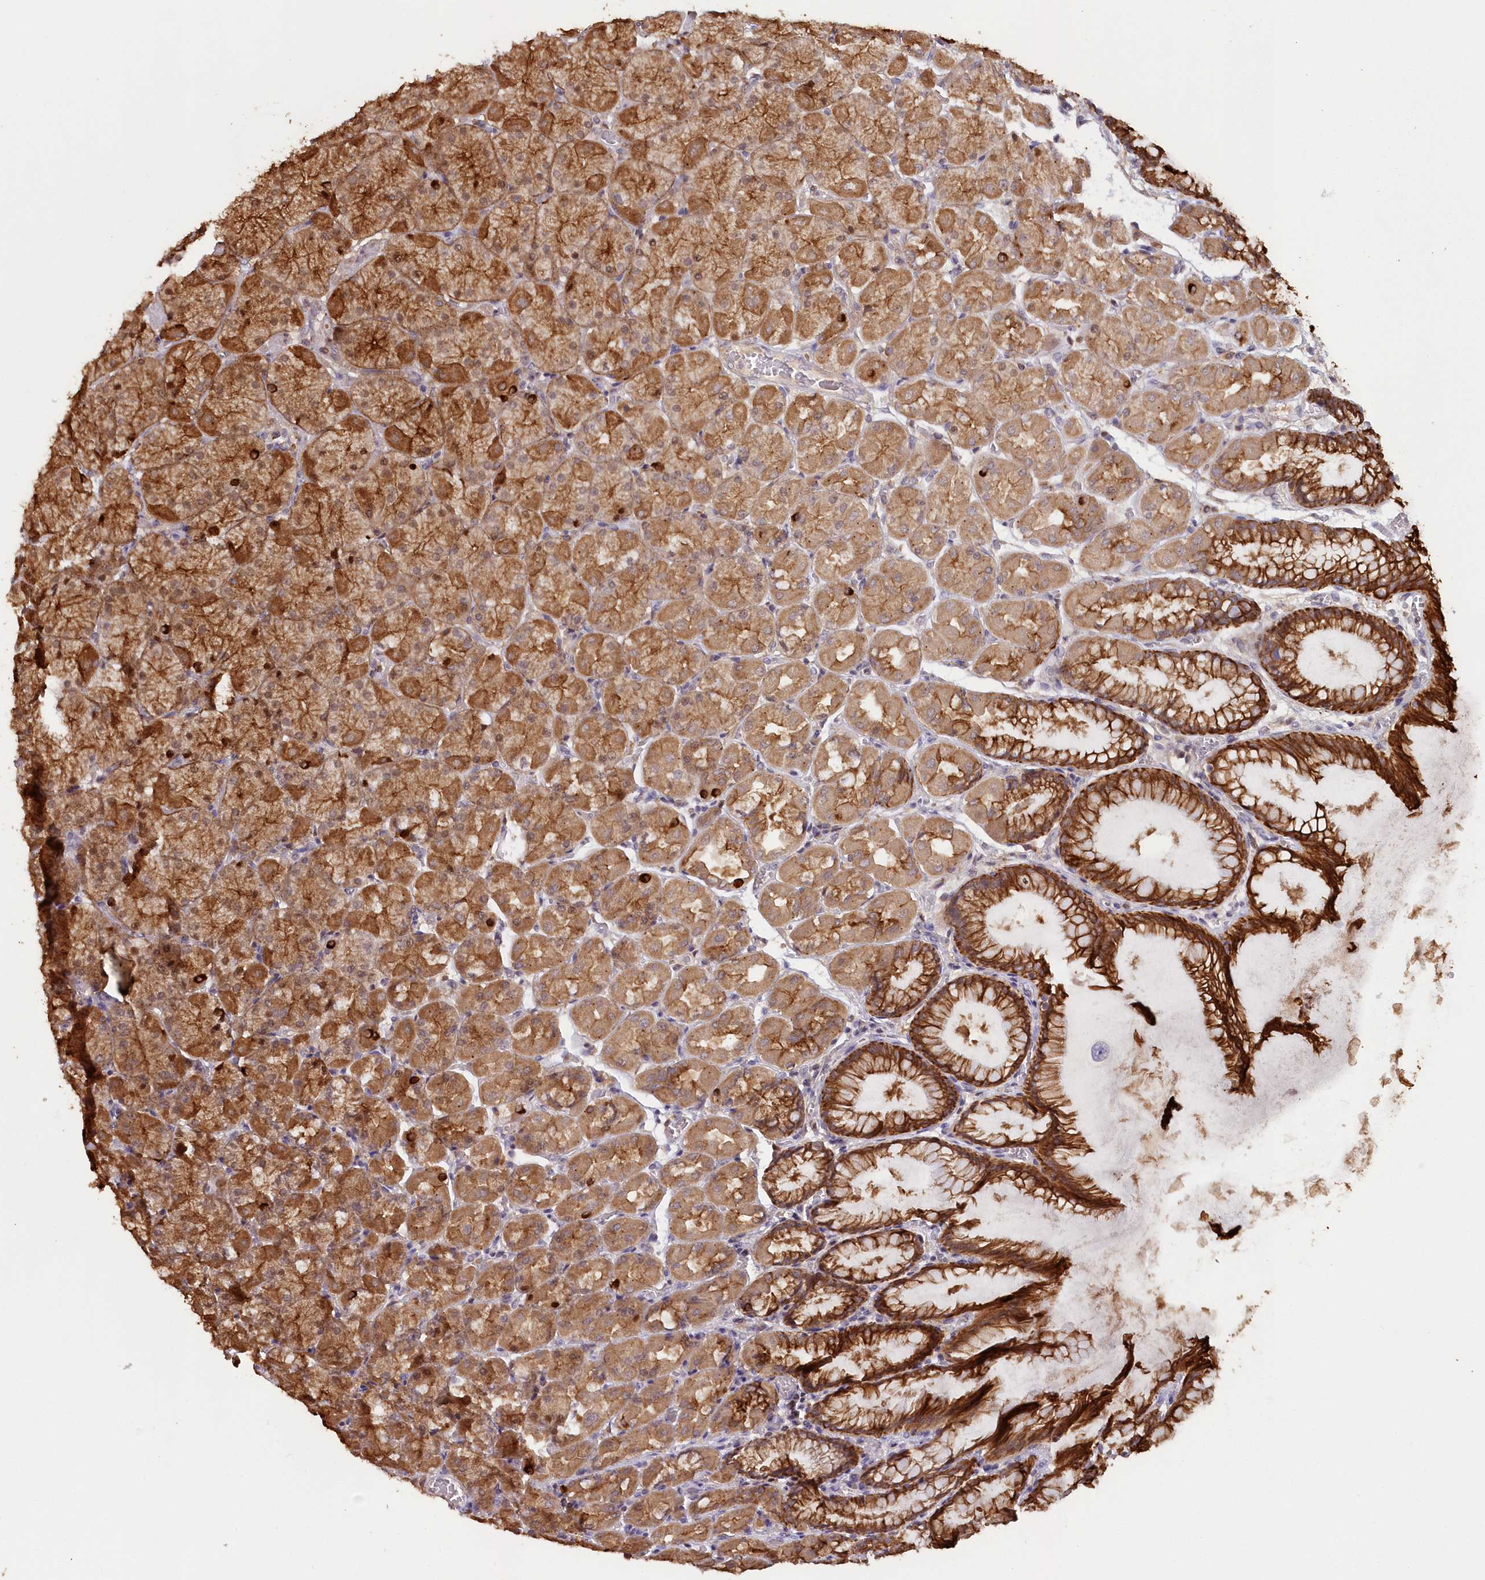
{"staining": {"intensity": "strong", "quantity": ">75%", "location": "cytoplasmic/membranous"}, "tissue": "stomach", "cell_type": "Glandular cells", "image_type": "normal", "snomed": [{"axis": "morphology", "description": "Normal tissue, NOS"}, {"axis": "topography", "description": "Stomach, upper"}], "caption": "The histopathology image demonstrates staining of normal stomach, revealing strong cytoplasmic/membranous protein positivity (brown color) within glandular cells.", "gene": "SNED1", "patient": {"sex": "female", "age": 56}}